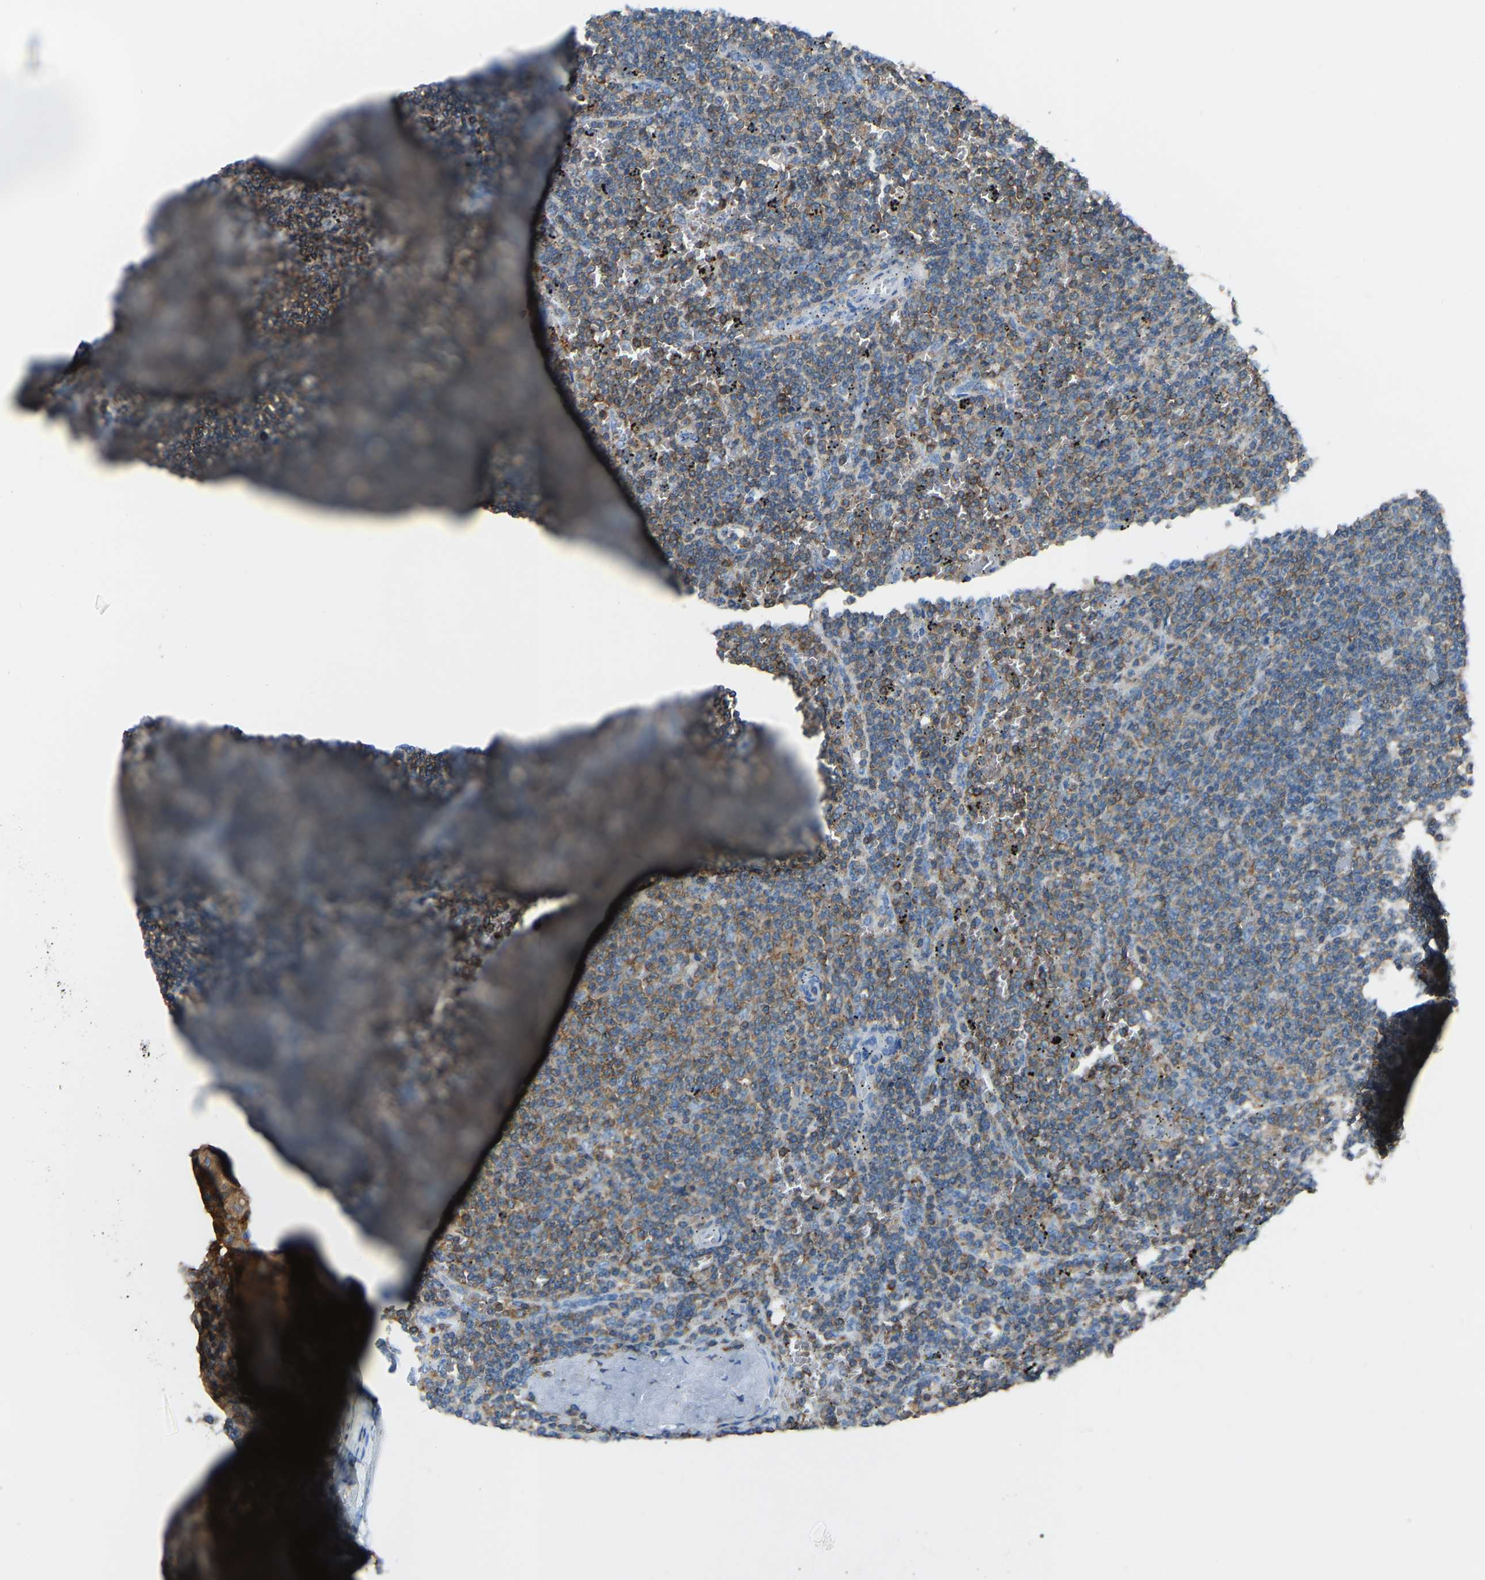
{"staining": {"intensity": "moderate", "quantity": ">75%", "location": "cytoplasmic/membranous"}, "tissue": "lymphoma", "cell_type": "Tumor cells", "image_type": "cancer", "snomed": [{"axis": "morphology", "description": "Malignant lymphoma, non-Hodgkin's type, Low grade"}, {"axis": "topography", "description": "Spleen"}], "caption": "Protein positivity by immunohistochemistry (IHC) reveals moderate cytoplasmic/membranous expression in about >75% of tumor cells in lymphoma.", "gene": "ARHGAP45", "patient": {"sex": "female", "age": 50}}